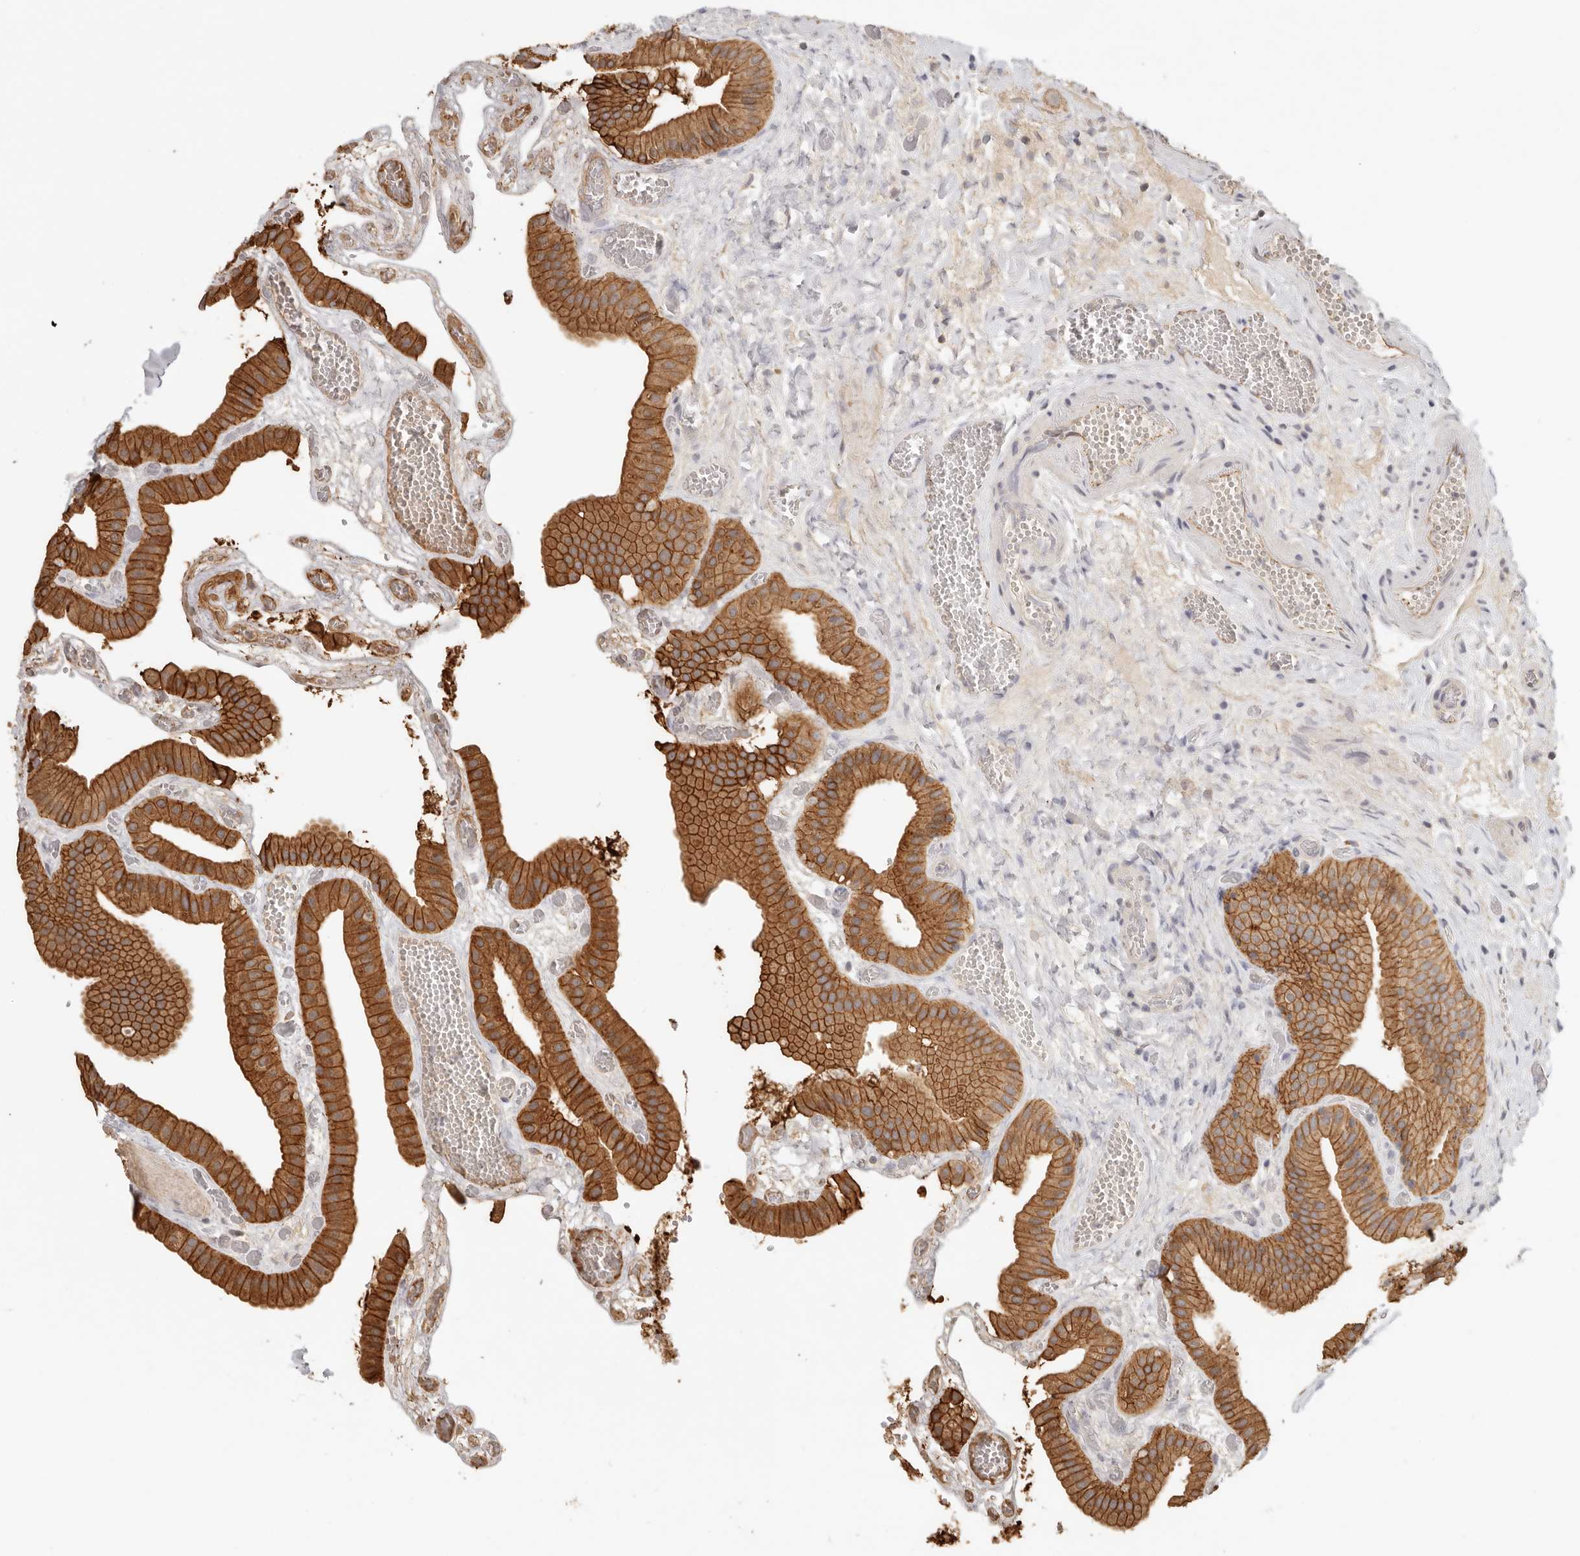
{"staining": {"intensity": "strong", "quantity": ">75%", "location": "cytoplasmic/membranous"}, "tissue": "gallbladder", "cell_type": "Glandular cells", "image_type": "normal", "snomed": [{"axis": "morphology", "description": "Normal tissue, NOS"}, {"axis": "topography", "description": "Gallbladder"}], "caption": "Immunohistochemical staining of normal gallbladder demonstrates >75% levels of strong cytoplasmic/membranous protein expression in about >75% of glandular cells. (DAB = brown stain, brightfield microscopy at high magnification).", "gene": "ANXA9", "patient": {"sex": "female", "age": 64}}